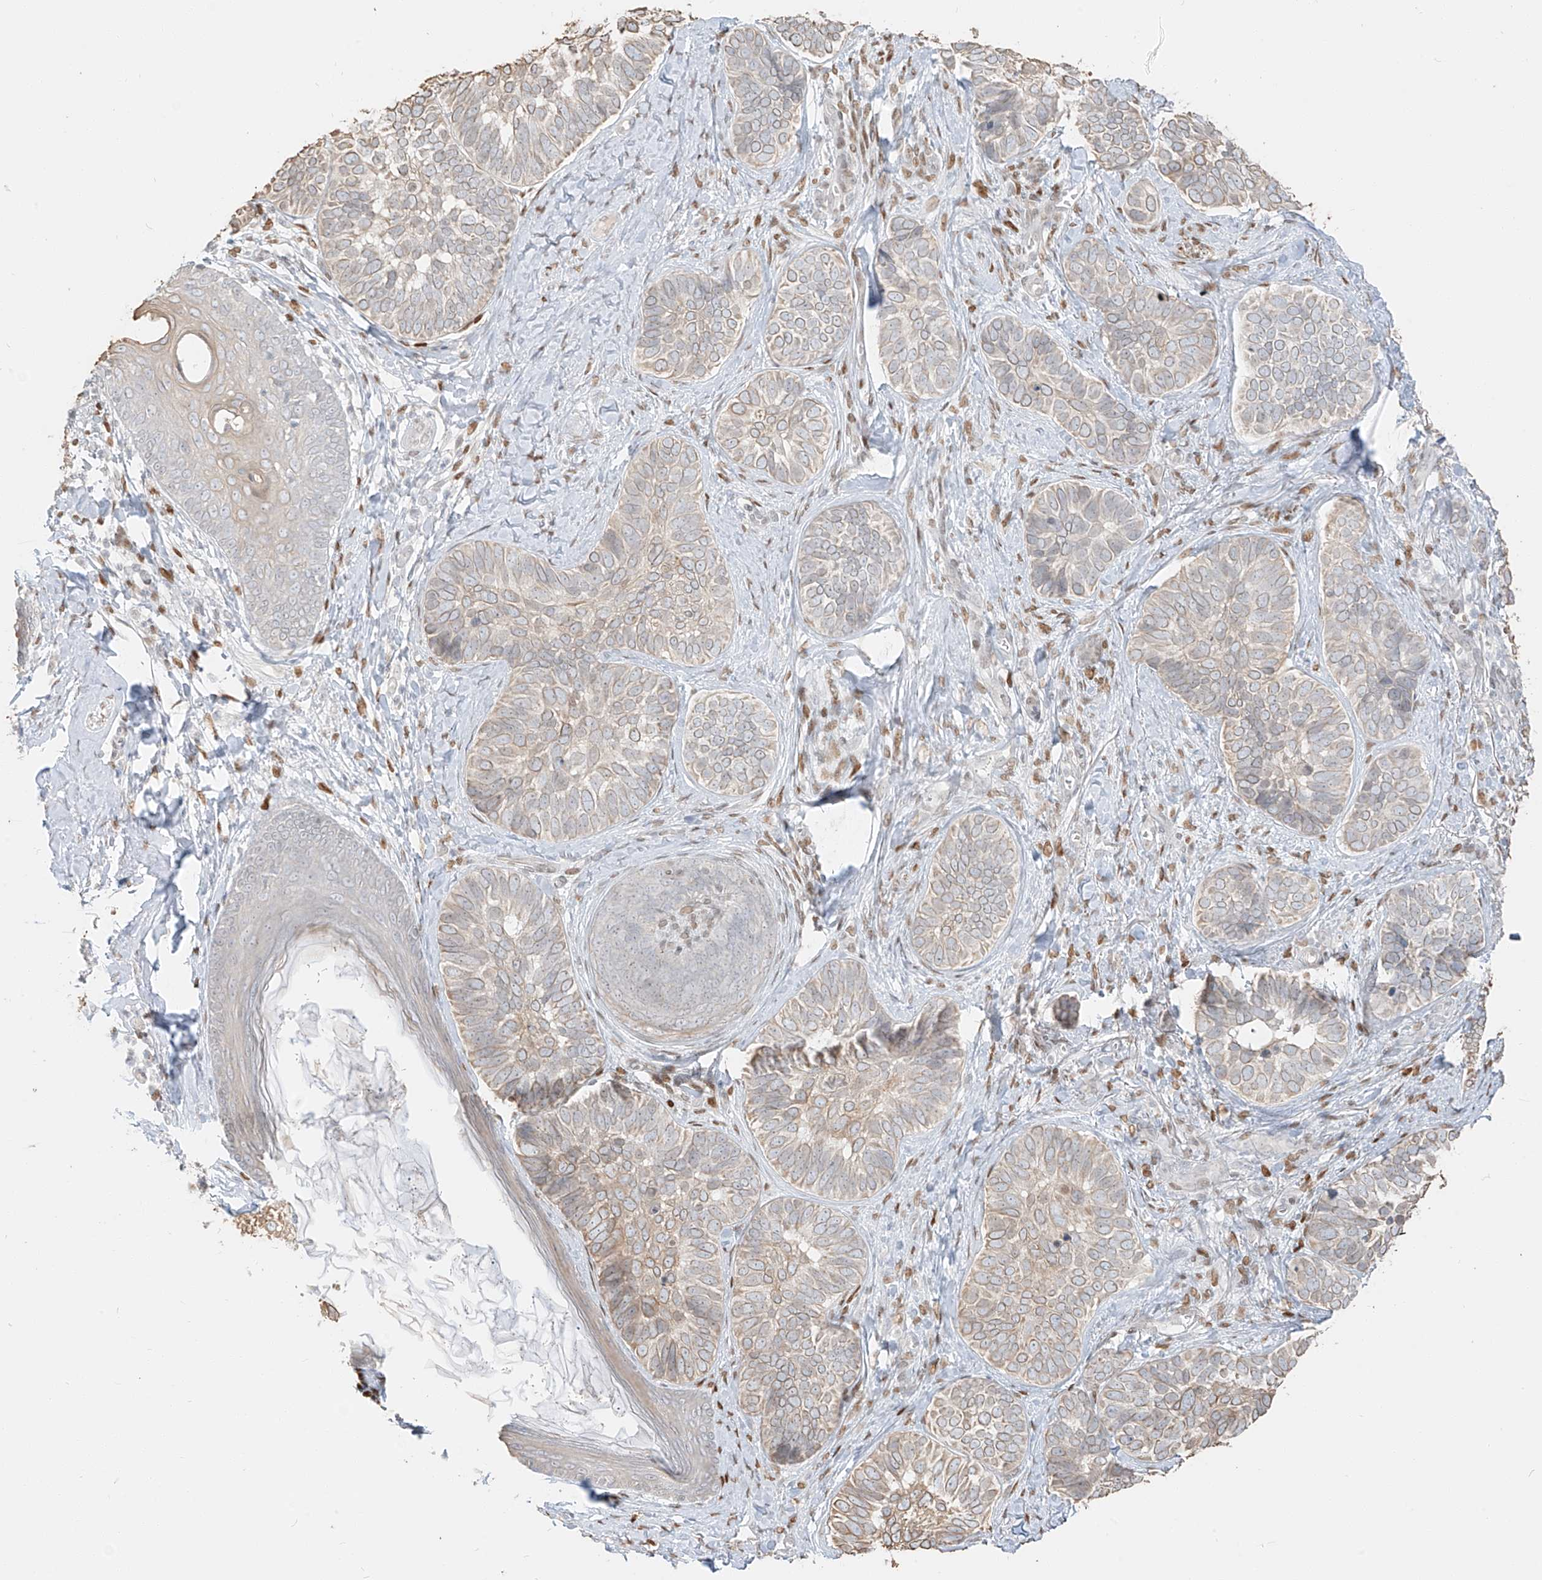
{"staining": {"intensity": "weak", "quantity": "25%-75%", "location": "cytoplasmic/membranous"}, "tissue": "skin cancer", "cell_type": "Tumor cells", "image_type": "cancer", "snomed": [{"axis": "morphology", "description": "Basal cell carcinoma"}, {"axis": "topography", "description": "Skin"}], "caption": "Weak cytoplasmic/membranous expression is present in approximately 25%-75% of tumor cells in skin cancer. (DAB = brown stain, brightfield microscopy at high magnification).", "gene": "ZNF774", "patient": {"sex": "male", "age": 62}}